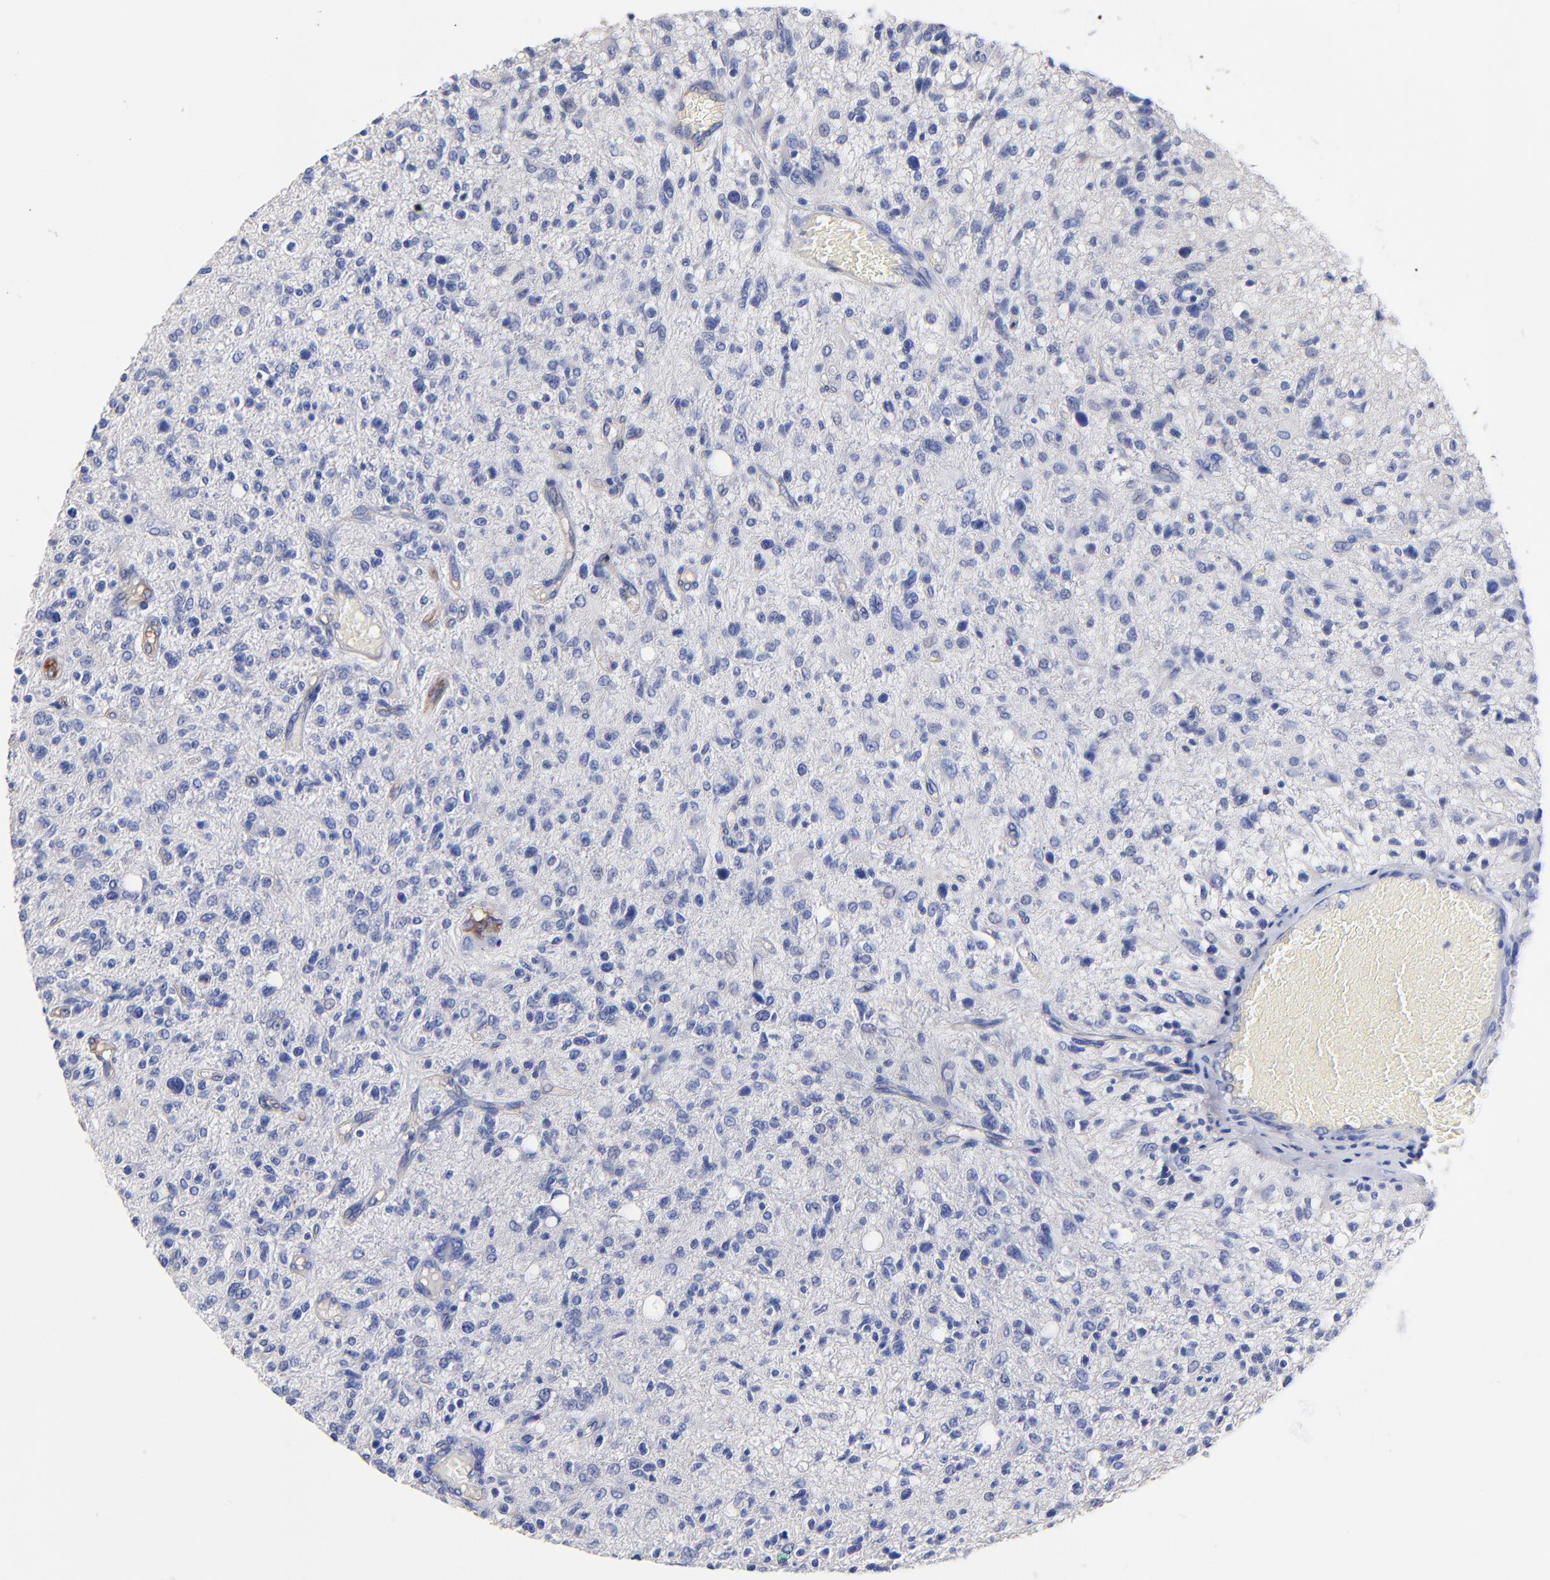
{"staining": {"intensity": "negative", "quantity": "none", "location": "none"}, "tissue": "glioma", "cell_type": "Tumor cells", "image_type": "cancer", "snomed": [{"axis": "morphology", "description": "Glioma, malignant, High grade"}, {"axis": "topography", "description": "Cerebral cortex"}], "caption": "High magnification brightfield microscopy of high-grade glioma (malignant) stained with DAB (3,3'-diaminobenzidine) (brown) and counterstained with hematoxylin (blue): tumor cells show no significant positivity. (Immunohistochemistry (ihc), brightfield microscopy, high magnification).", "gene": "SLC44A2", "patient": {"sex": "male", "age": 76}}